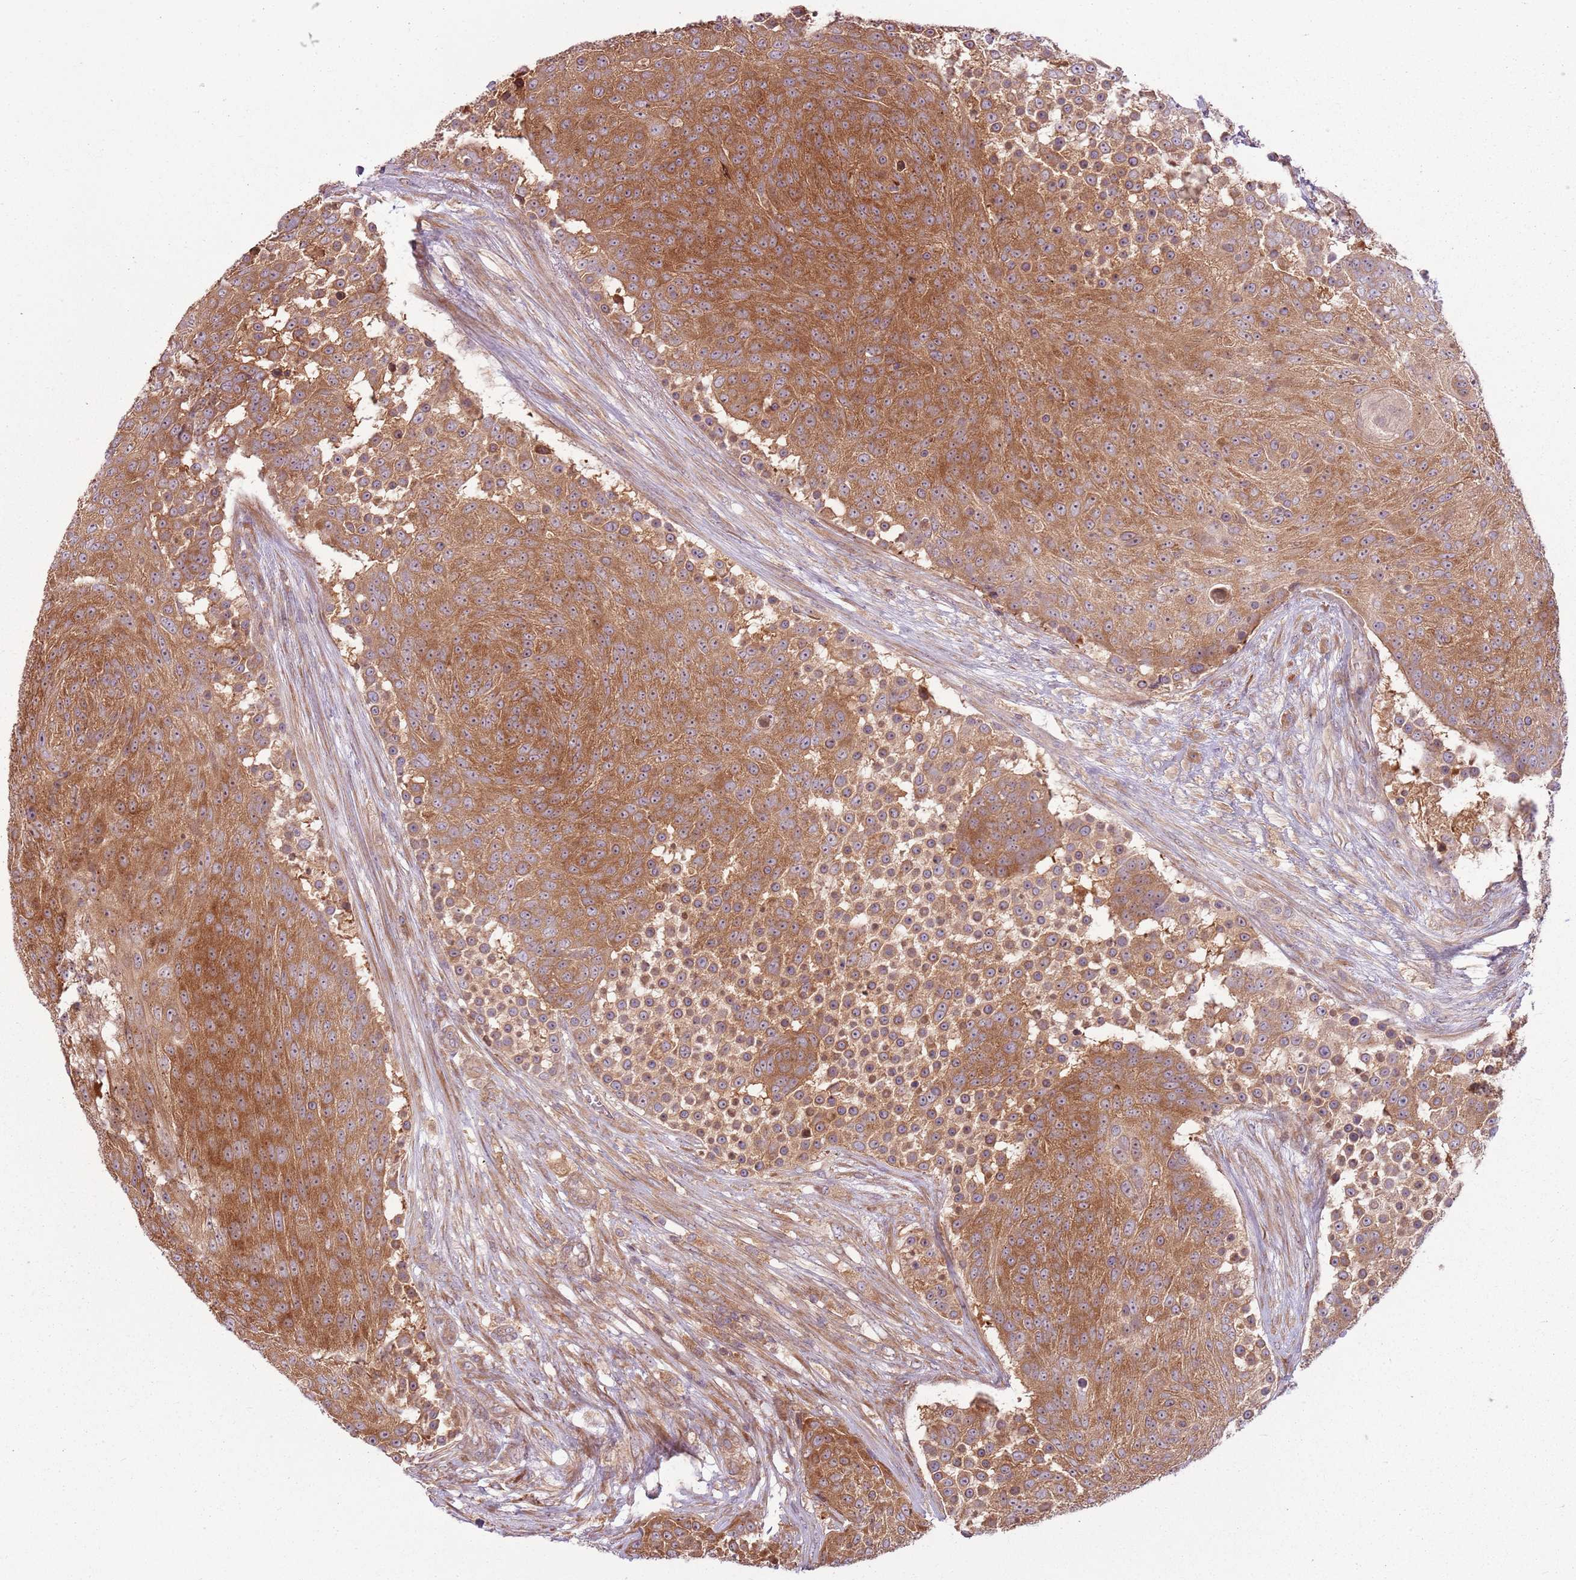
{"staining": {"intensity": "moderate", "quantity": ">75%", "location": "cytoplasmic/membranous,nuclear"}, "tissue": "urothelial cancer", "cell_type": "Tumor cells", "image_type": "cancer", "snomed": [{"axis": "morphology", "description": "Urothelial carcinoma, High grade"}, {"axis": "topography", "description": "Urinary bladder"}], "caption": "There is medium levels of moderate cytoplasmic/membranous and nuclear expression in tumor cells of urothelial cancer, as demonstrated by immunohistochemical staining (brown color).", "gene": "RPL21", "patient": {"sex": "female", "age": 63}}